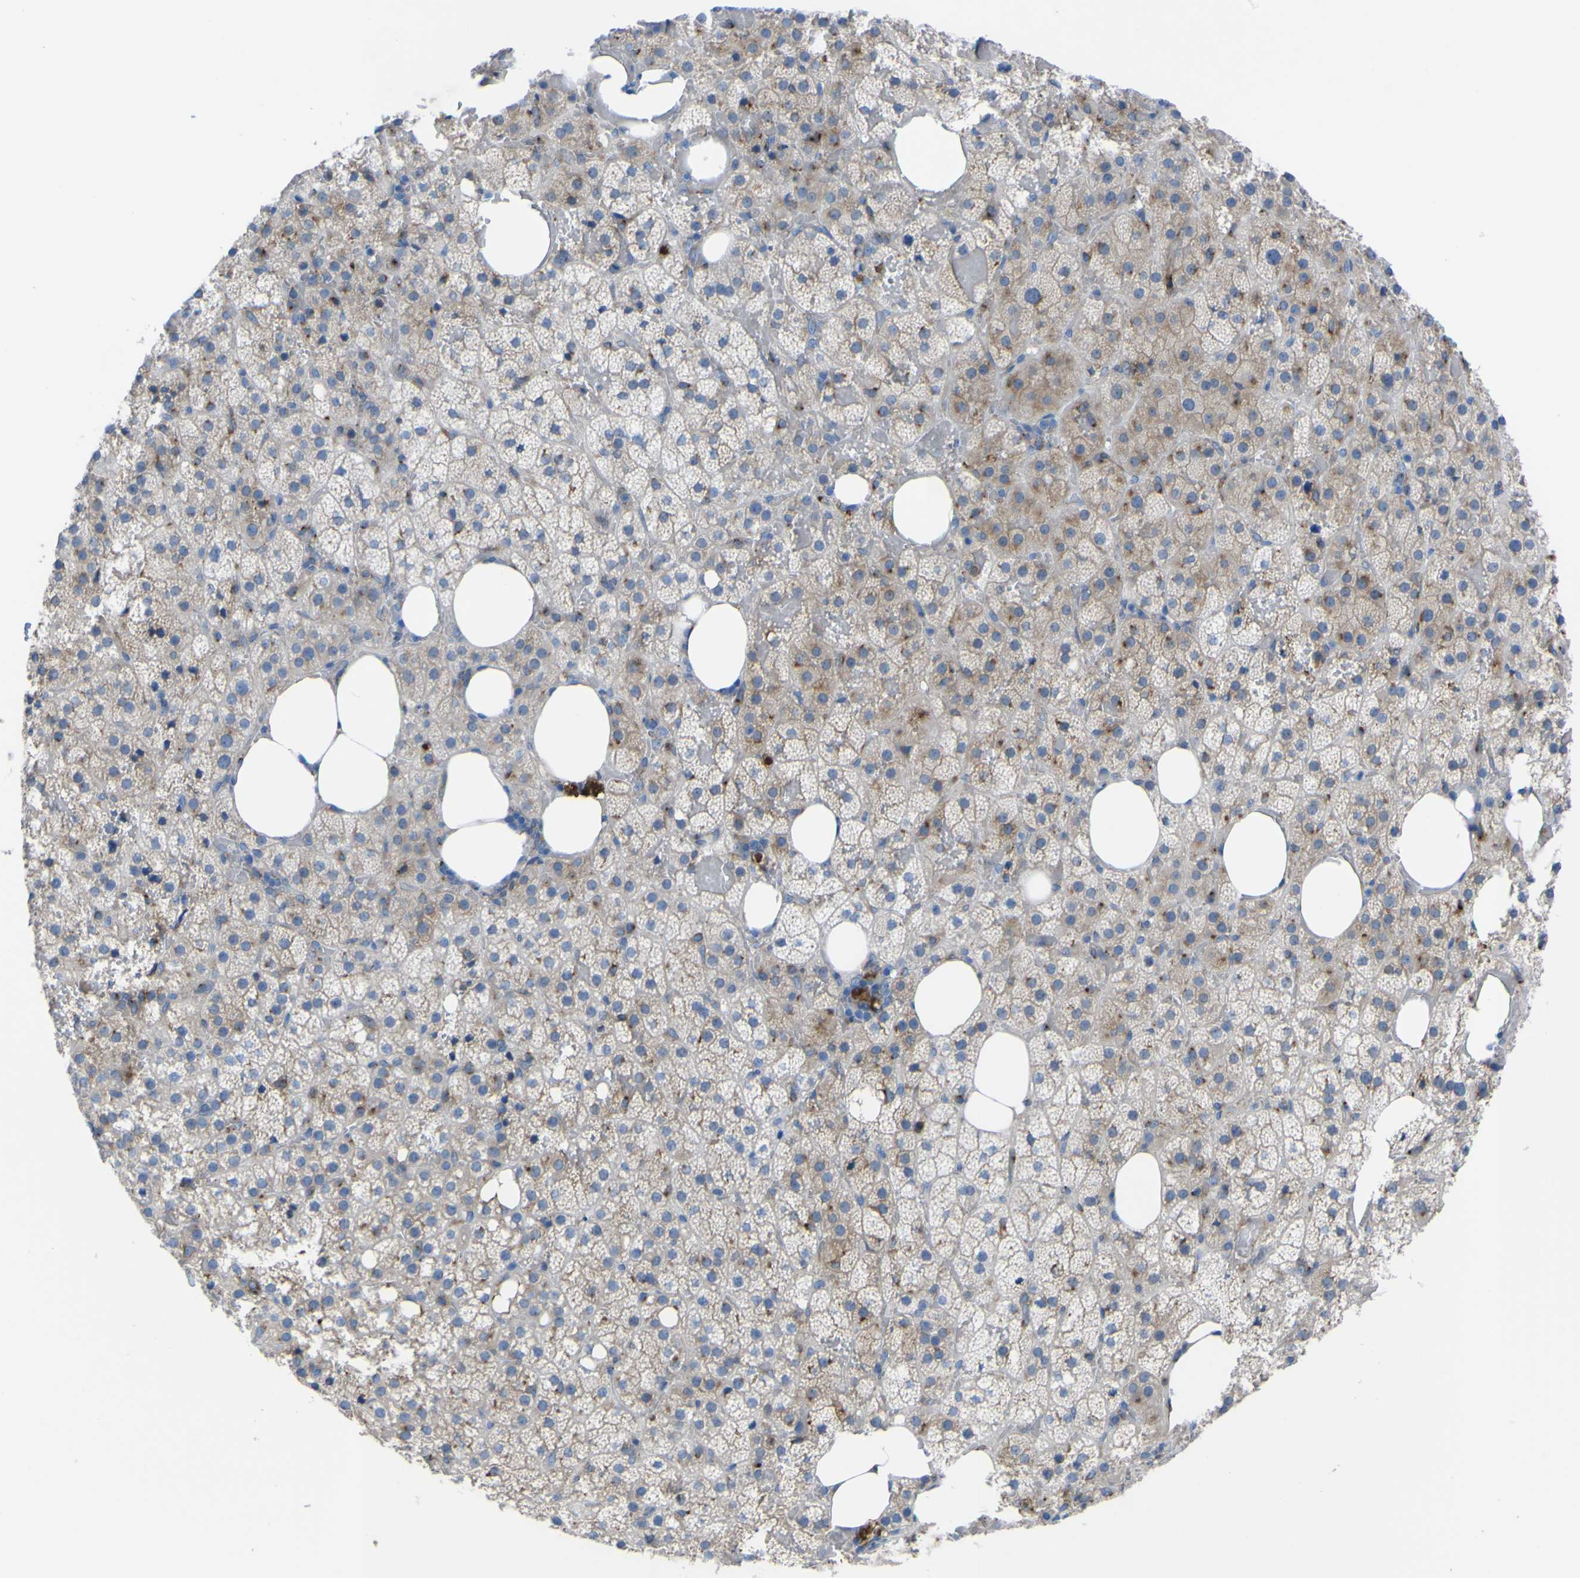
{"staining": {"intensity": "weak", "quantity": "25%-75%", "location": "cytoplasmic/membranous"}, "tissue": "adrenal gland", "cell_type": "Glandular cells", "image_type": "normal", "snomed": [{"axis": "morphology", "description": "Normal tissue, NOS"}, {"axis": "topography", "description": "Adrenal gland"}], "caption": "Immunohistochemistry (DAB) staining of normal adrenal gland demonstrates weak cytoplasmic/membranous protein staining in approximately 25%-75% of glandular cells.", "gene": "CST3", "patient": {"sex": "female", "age": 59}}